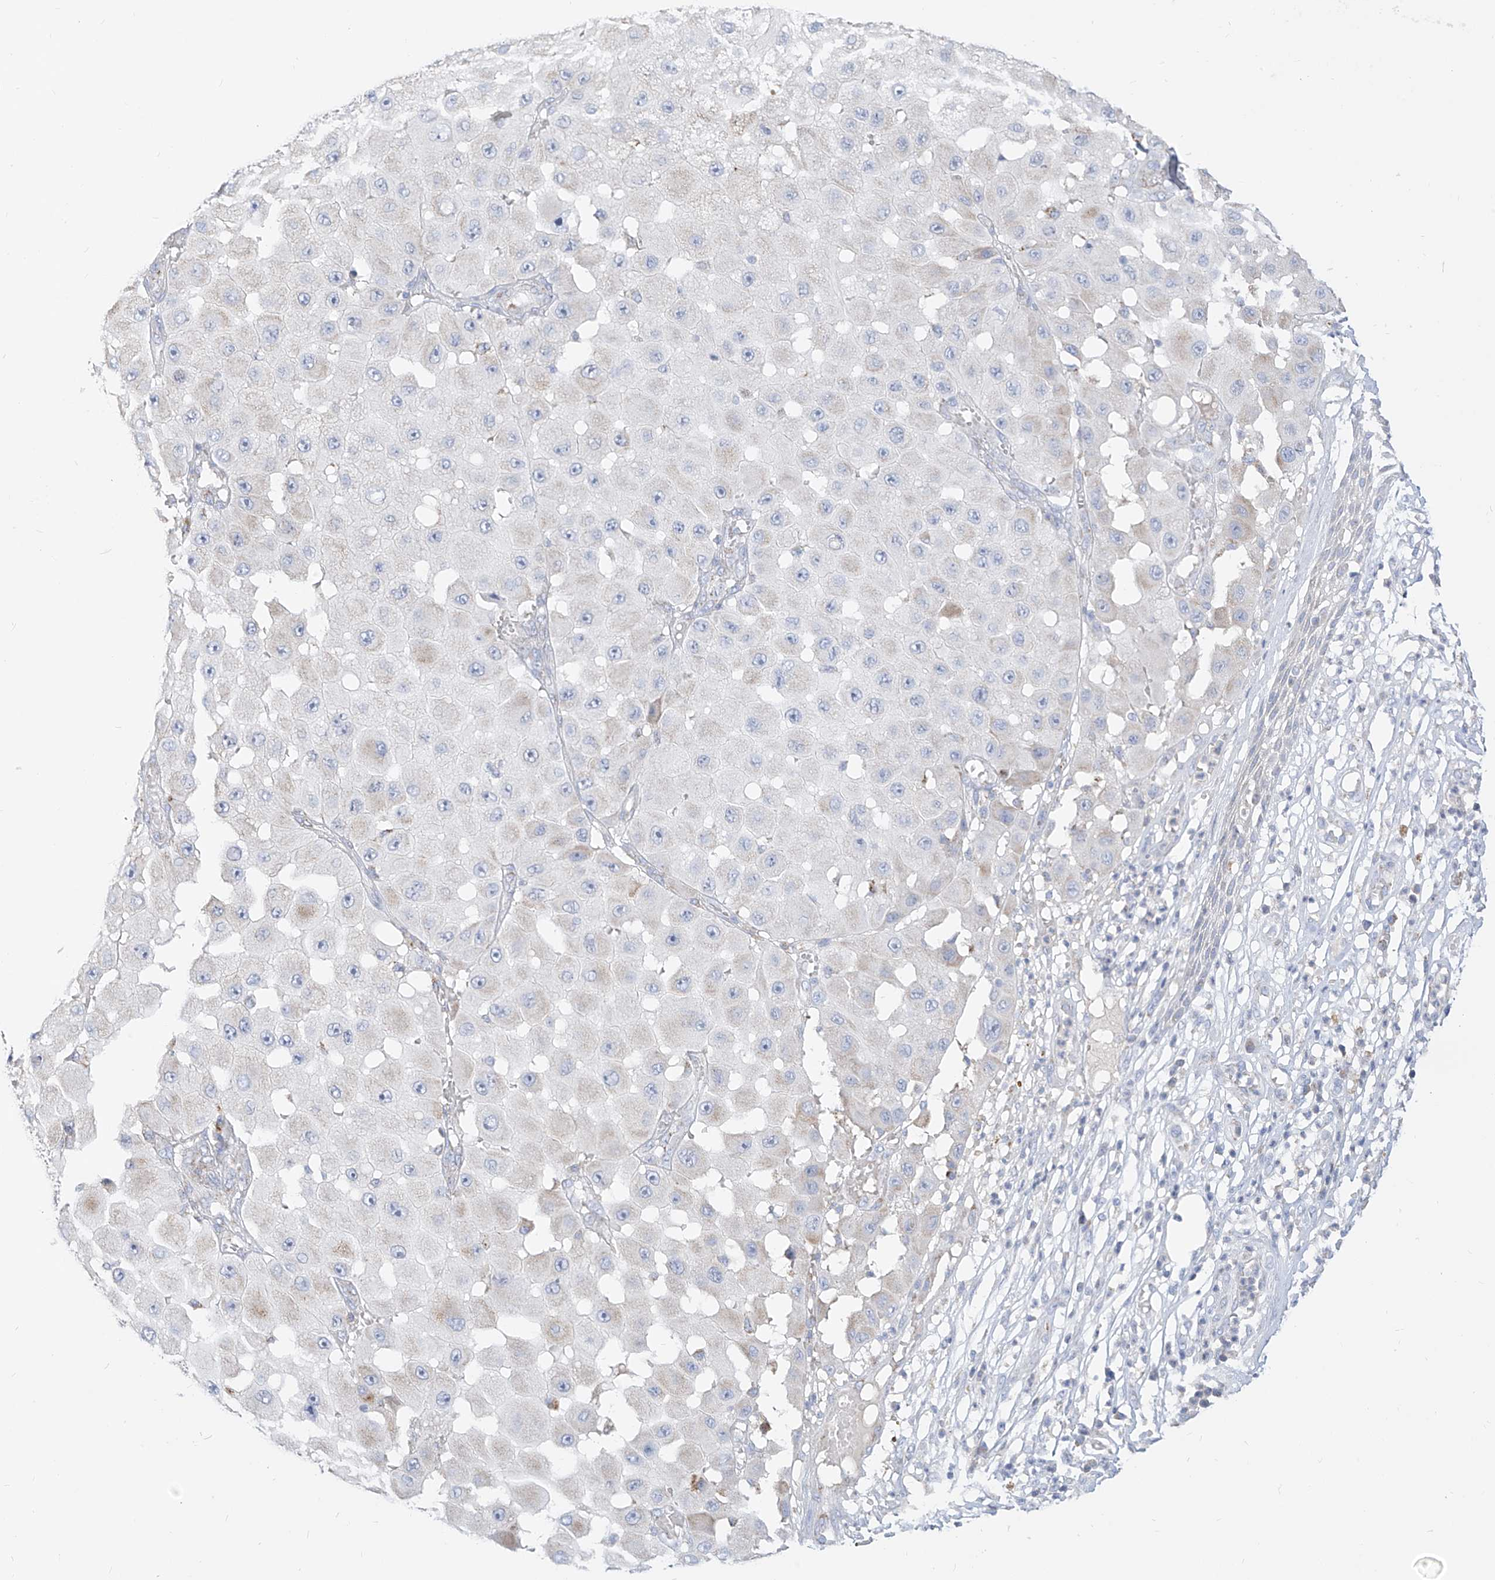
{"staining": {"intensity": "negative", "quantity": "none", "location": "none"}, "tissue": "melanoma", "cell_type": "Tumor cells", "image_type": "cancer", "snomed": [{"axis": "morphology", "description": "Malignant melanoma, NOS"}, {"axis": "topography", "description": "Skin"}], "caption": "Tumor cells are negative for brown protein staining in melanoma.", "gene": "RASA2", "patient": {"sex": "female", "age": 81}}